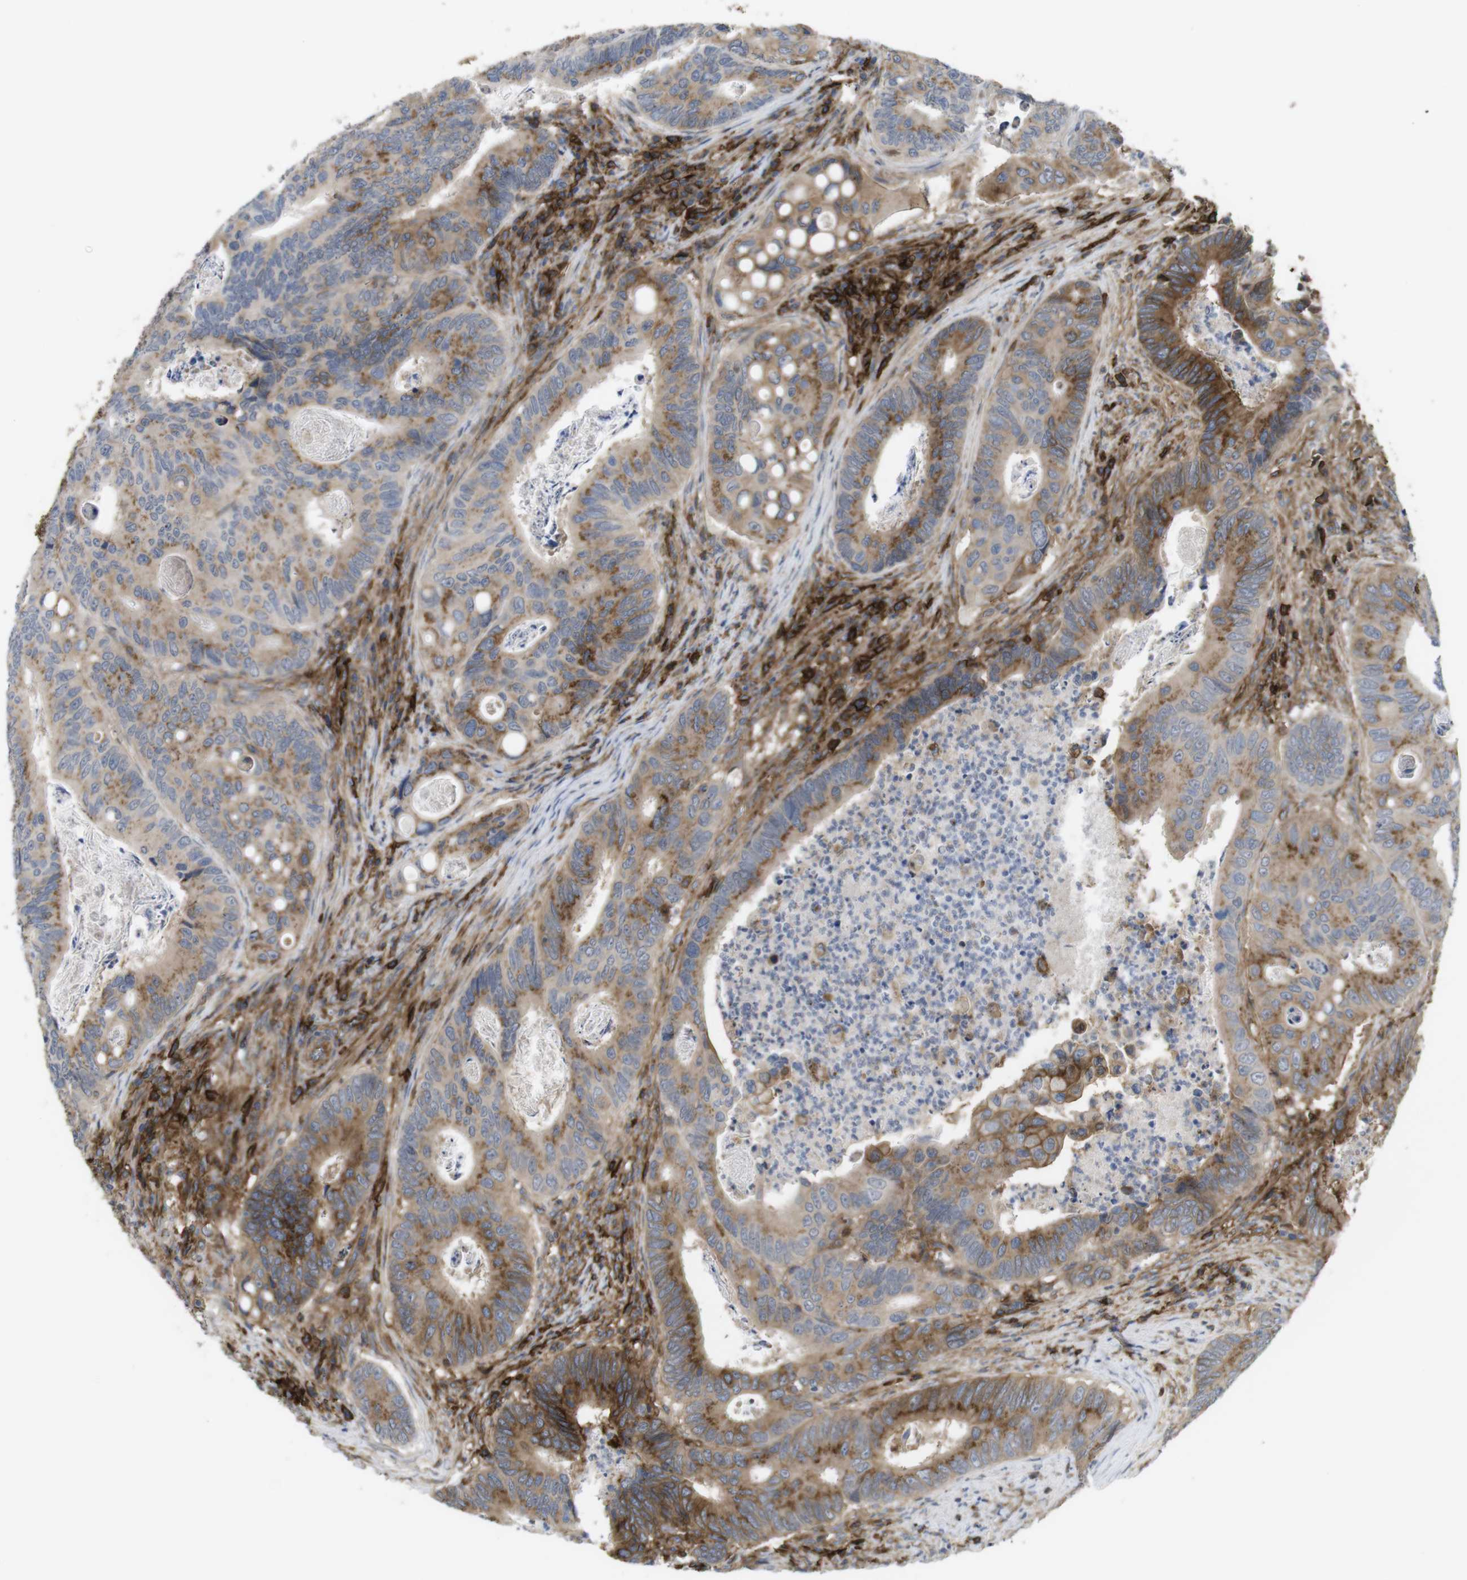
{"staining": {"intensity": "moderate", "quantity": ">75%", "location": "cytoplasmic/membranous"}, "tissue": "colorectal cancer", "cell_type": "Tumor cells", "image_type": "cancer", "snomed": [{"axis": "morphology", "description": "Inflammation, NOS"}, {"axis": "morphology", "description": "Adenocarcinoma, NOS"}, {"axis": "topography", "description": "Colon"}], "caption": "A brown stain labels moderate cytoplasmic/membranous expression of a protein in colorectal cancer tumor cells.", "gene": "CCR6", "patient": {"sex": "male", "age": 72}}